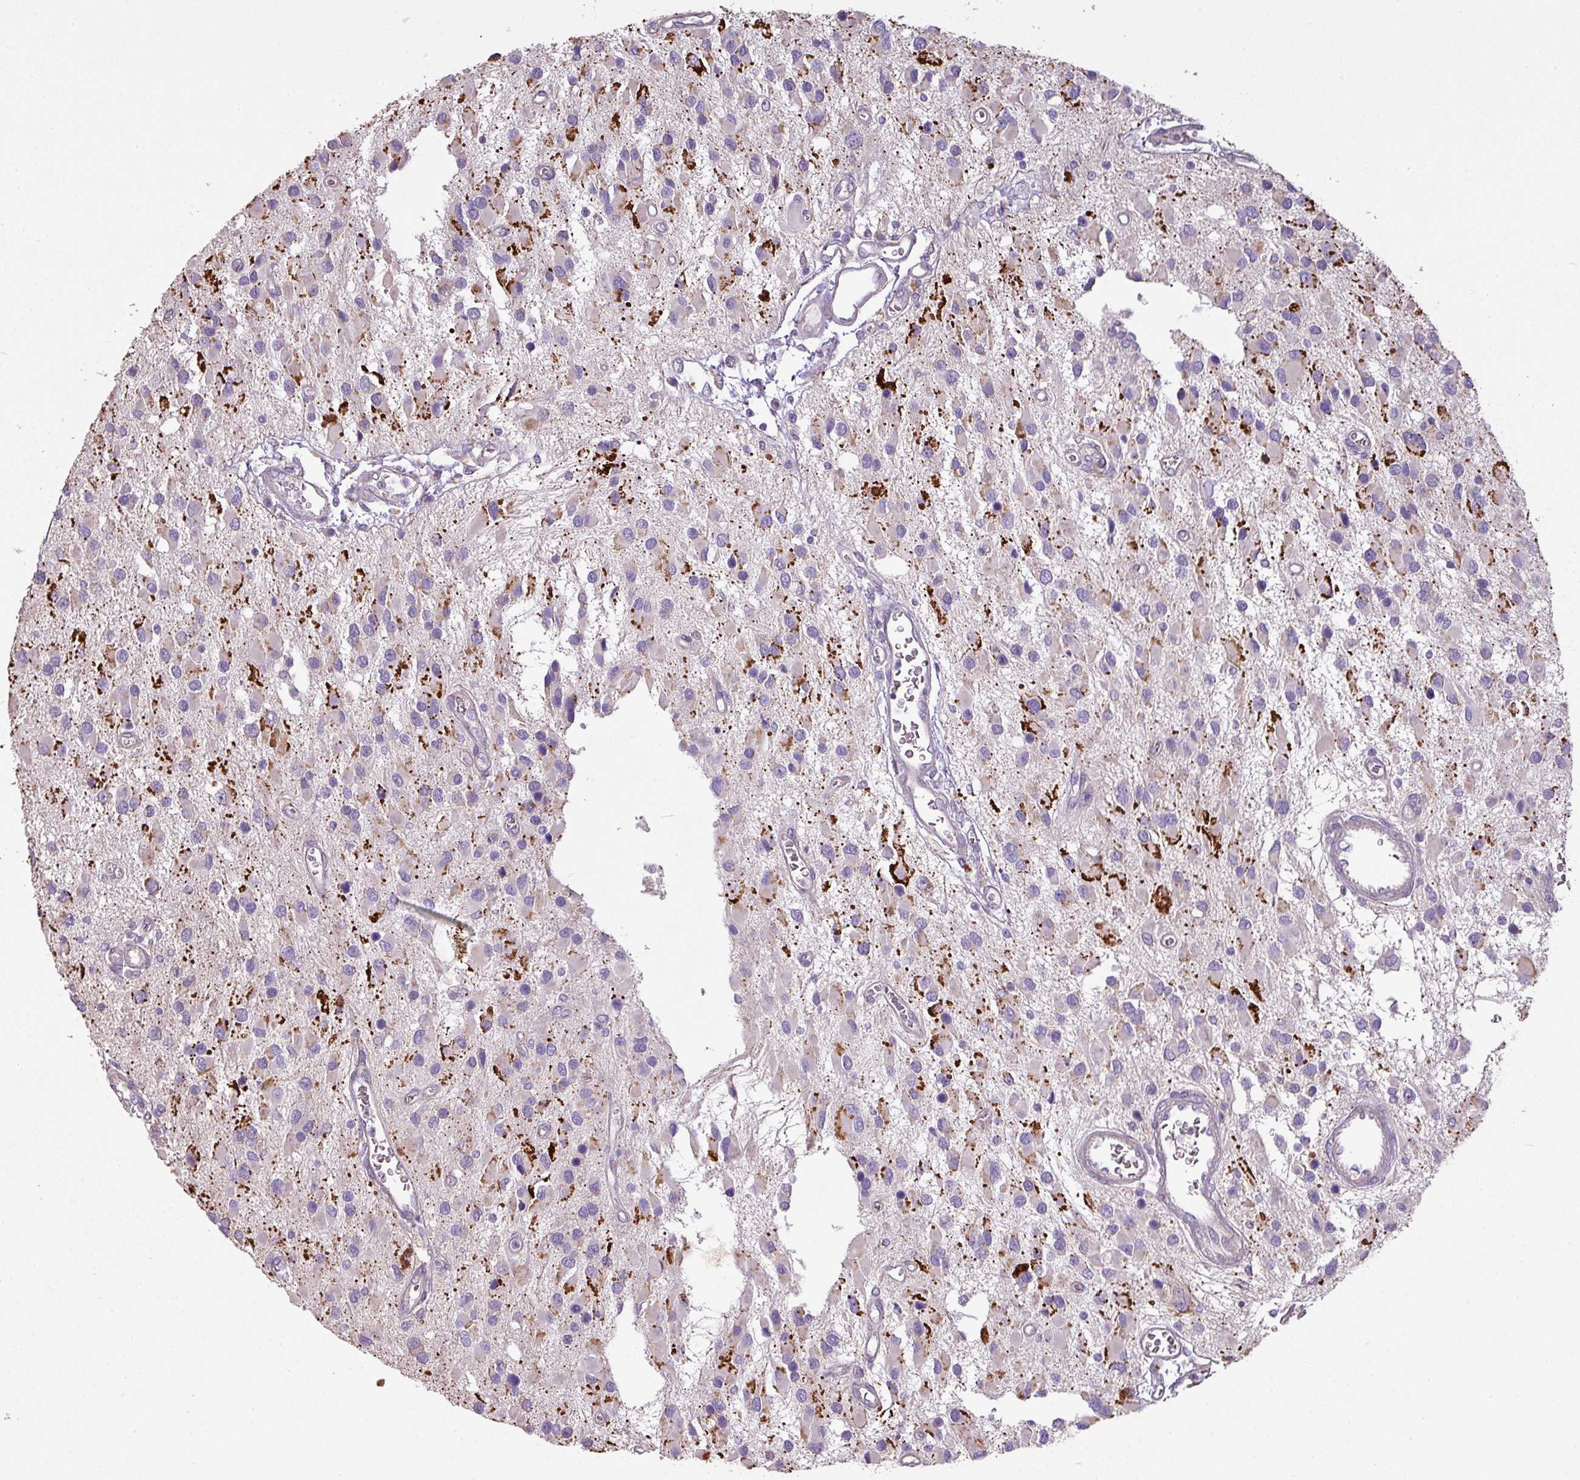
{"staining": {"intensity": "strong", "quantity": "<25%", "location": "cytoplasmic/membranous"}, "tissue": "glioma", "cell_type": "Tumor cells", "image_type": "cancer", "snomed": [{"axis": "morphology", "description": "Glioma, malignant, High grade"}, {"axis": "topography", "description": "Brain"}], "caption": "Immunohistochemistry (IHC) staining of malignant glioma (high-grade), which demonstrates medium levels of strong cytoplasmic/membranous expression in about <25% of tumor cells indicating strong cytoplasmic/membranous protein expression. The staining was performed using DAB (3,3'-diaminobenzidine) (brown) for protein detection and nuclei were counterstained in hematoxylin (blue).", "gene": "NHSL2", "patient": {"sex": "male", "age": 53}}